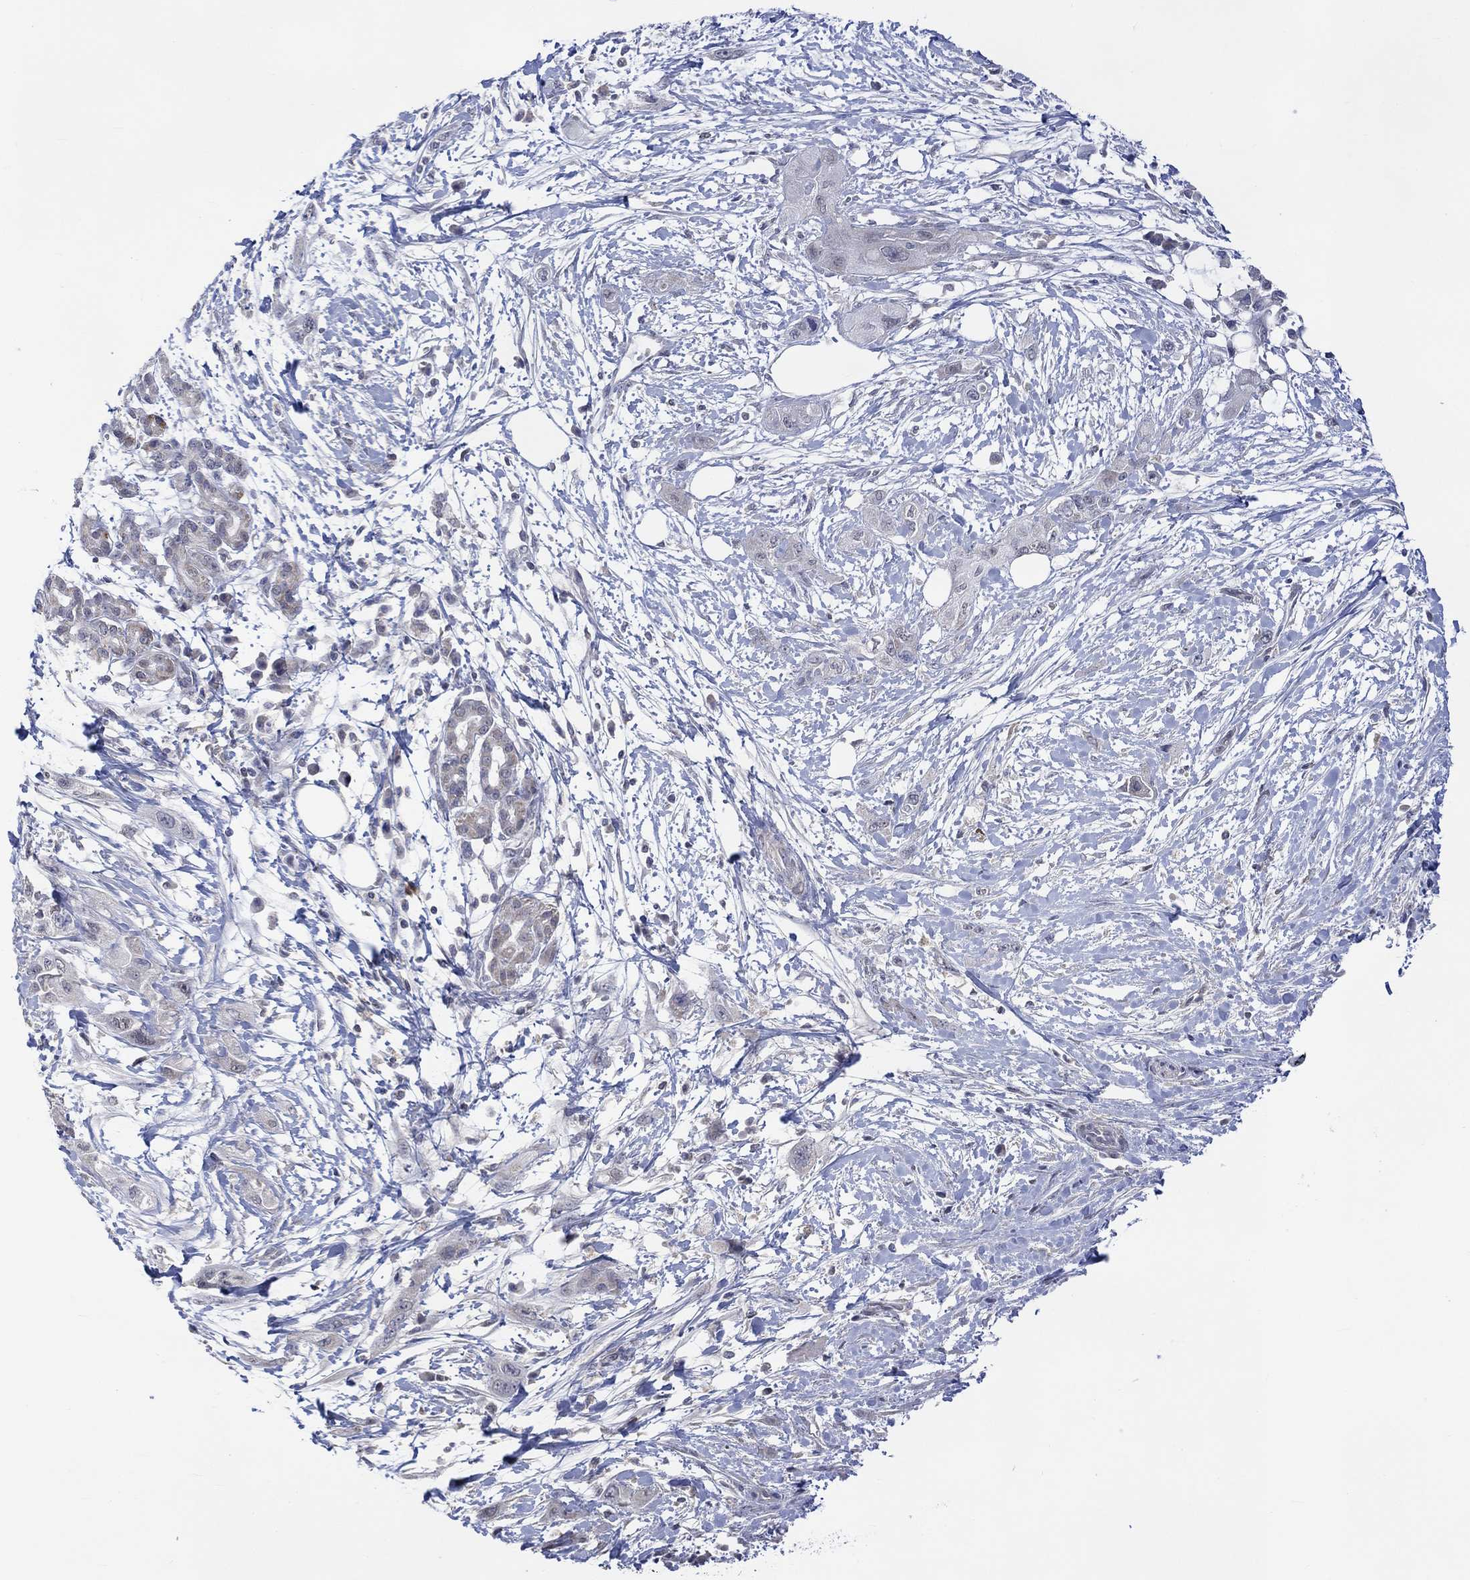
{"staining": {"intensity": "negative", "quantity": "none", "location": "none"}, "tissue": "pancreatic cancer", "cell_type": "Tumor cells", "image_type": "cancer", "snomed": [{"axis": "morphology", "description": "Adenocarcinoma, NOS"}, {"axis": "topography", "description": "Pancreas"}], "caption": "Pancreatic adenocarcinoma was stained to show a protein in brown. There is no significant staining in tumor cells.", "gene": "SLC48A1", "patient": {"sex": "male", "age": 72}}